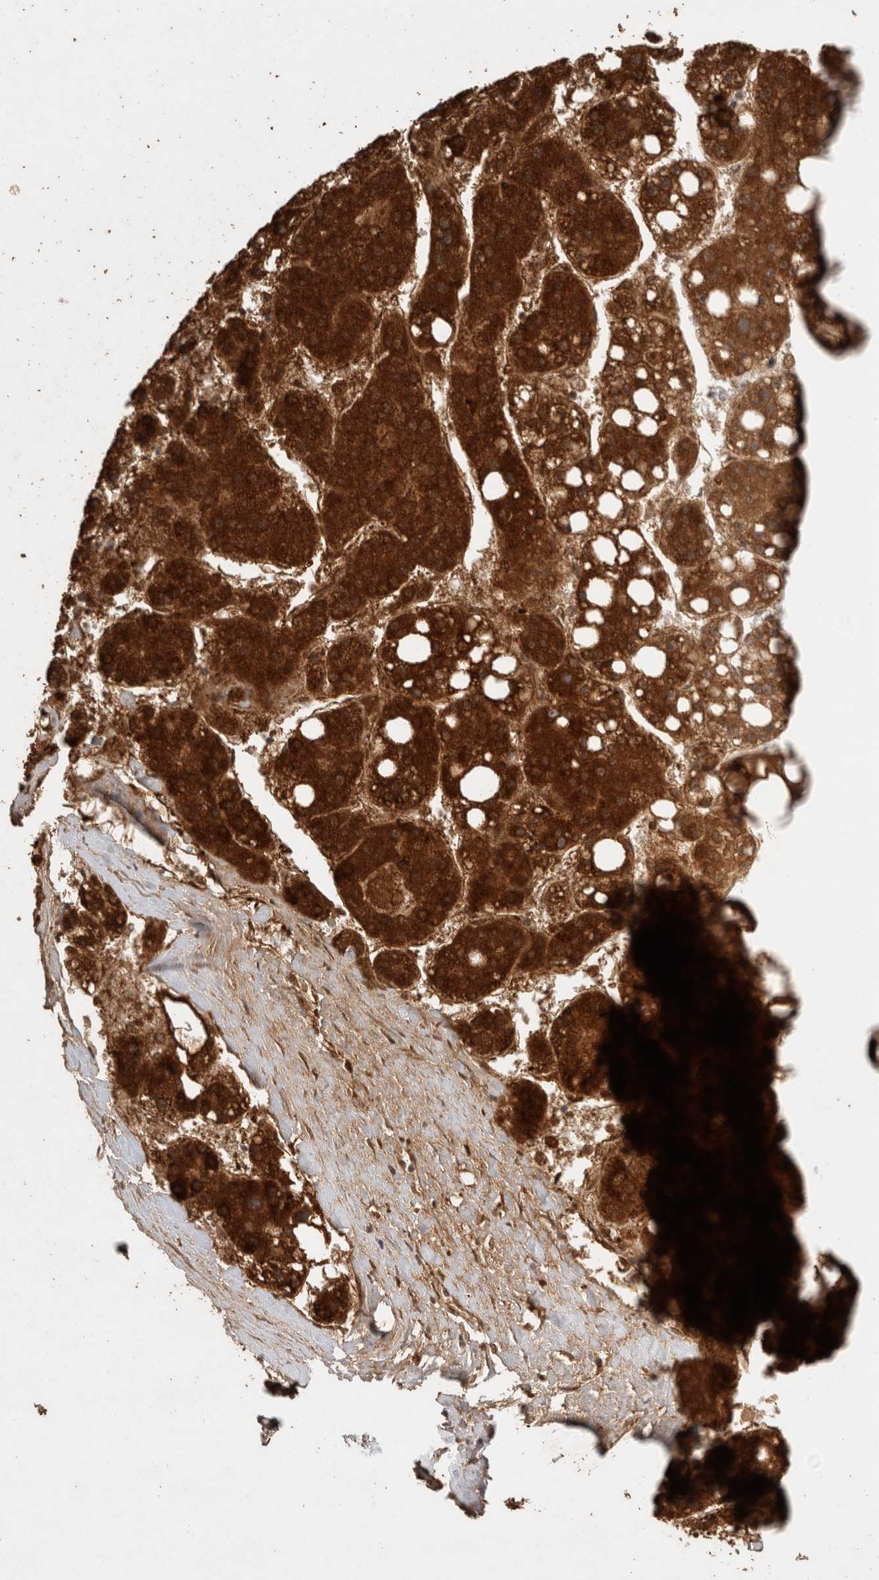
{"staining": {"intensity": "strong", "quantity": ">75%", "location": "cytoplasmic/membranous"}, "tissue": "liver cancer", "cell_type": "Tumor cells", "image_type": "cancer", "snomed": [{"axis": "morphology", "description": "Carcinoma, Hepatocellular, NOS"}, {"axis": "topography", "description": "Liver"}], "caption": "Liver cancer stained for a protein (brown) demonstrates strong cytoplasmic/membranous positive staining in about >75% of tumor cells.", "gene": "ACADM", "patient": {"sex": "female", "age": 61}}